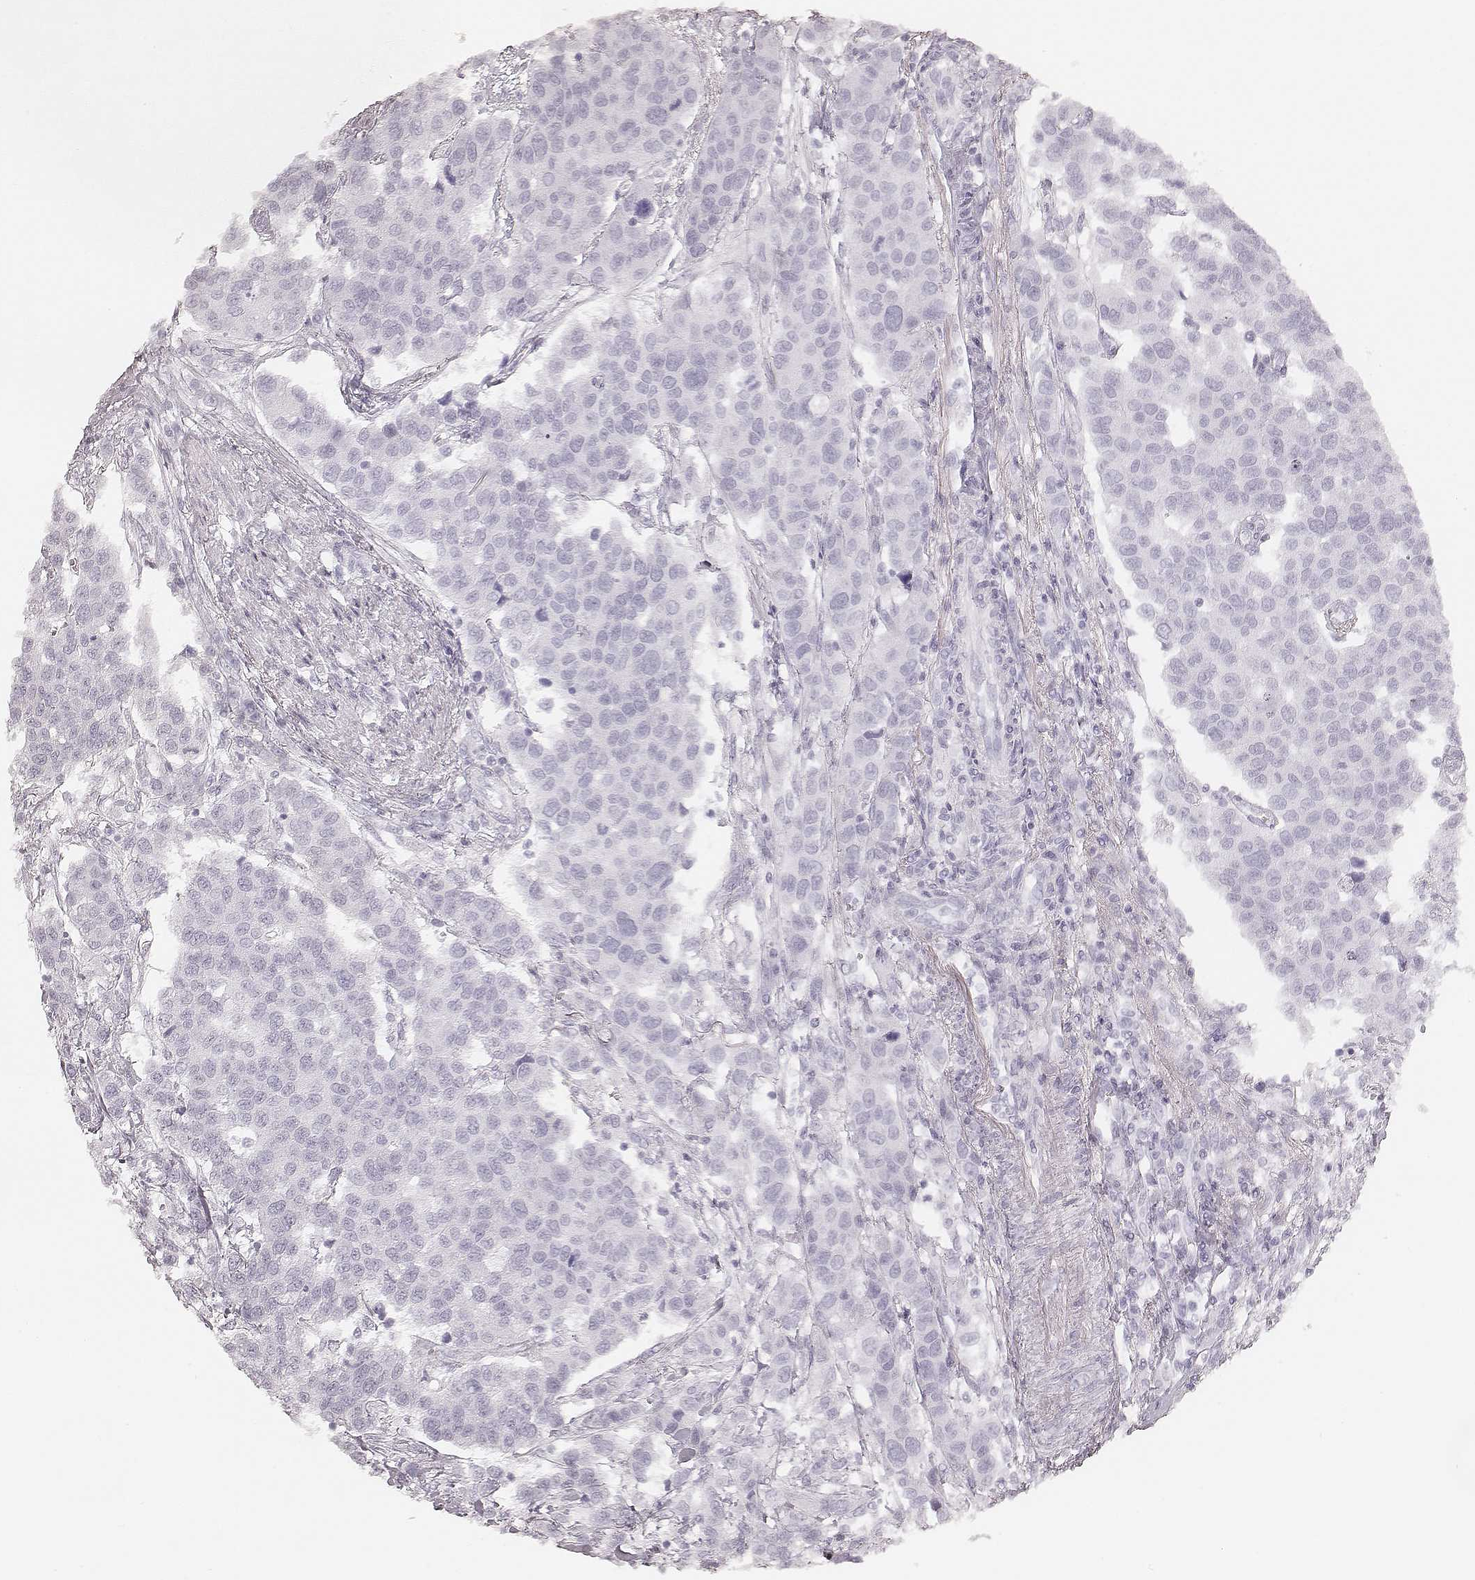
{"staining": {"intensity": "negative", "quantity": "none", "location": "none"}, "tissue": "urothelial cancer", "cell_type": "Tumor cells", "image_type": "cancer", "snomed": [{"axis": "morphology", "description": "Urothelial carcinoma, High grade"}, {"axis": "topography", "description": "Urinary bladder"}], "caption": "High power microscopy image of an IHC histopathology image of urothelial carcinoma (high-grade), revealing no significant positivity in tumor cells.", "gene": "GORASP2", "patient": {"sex": "female", "age": 58}}